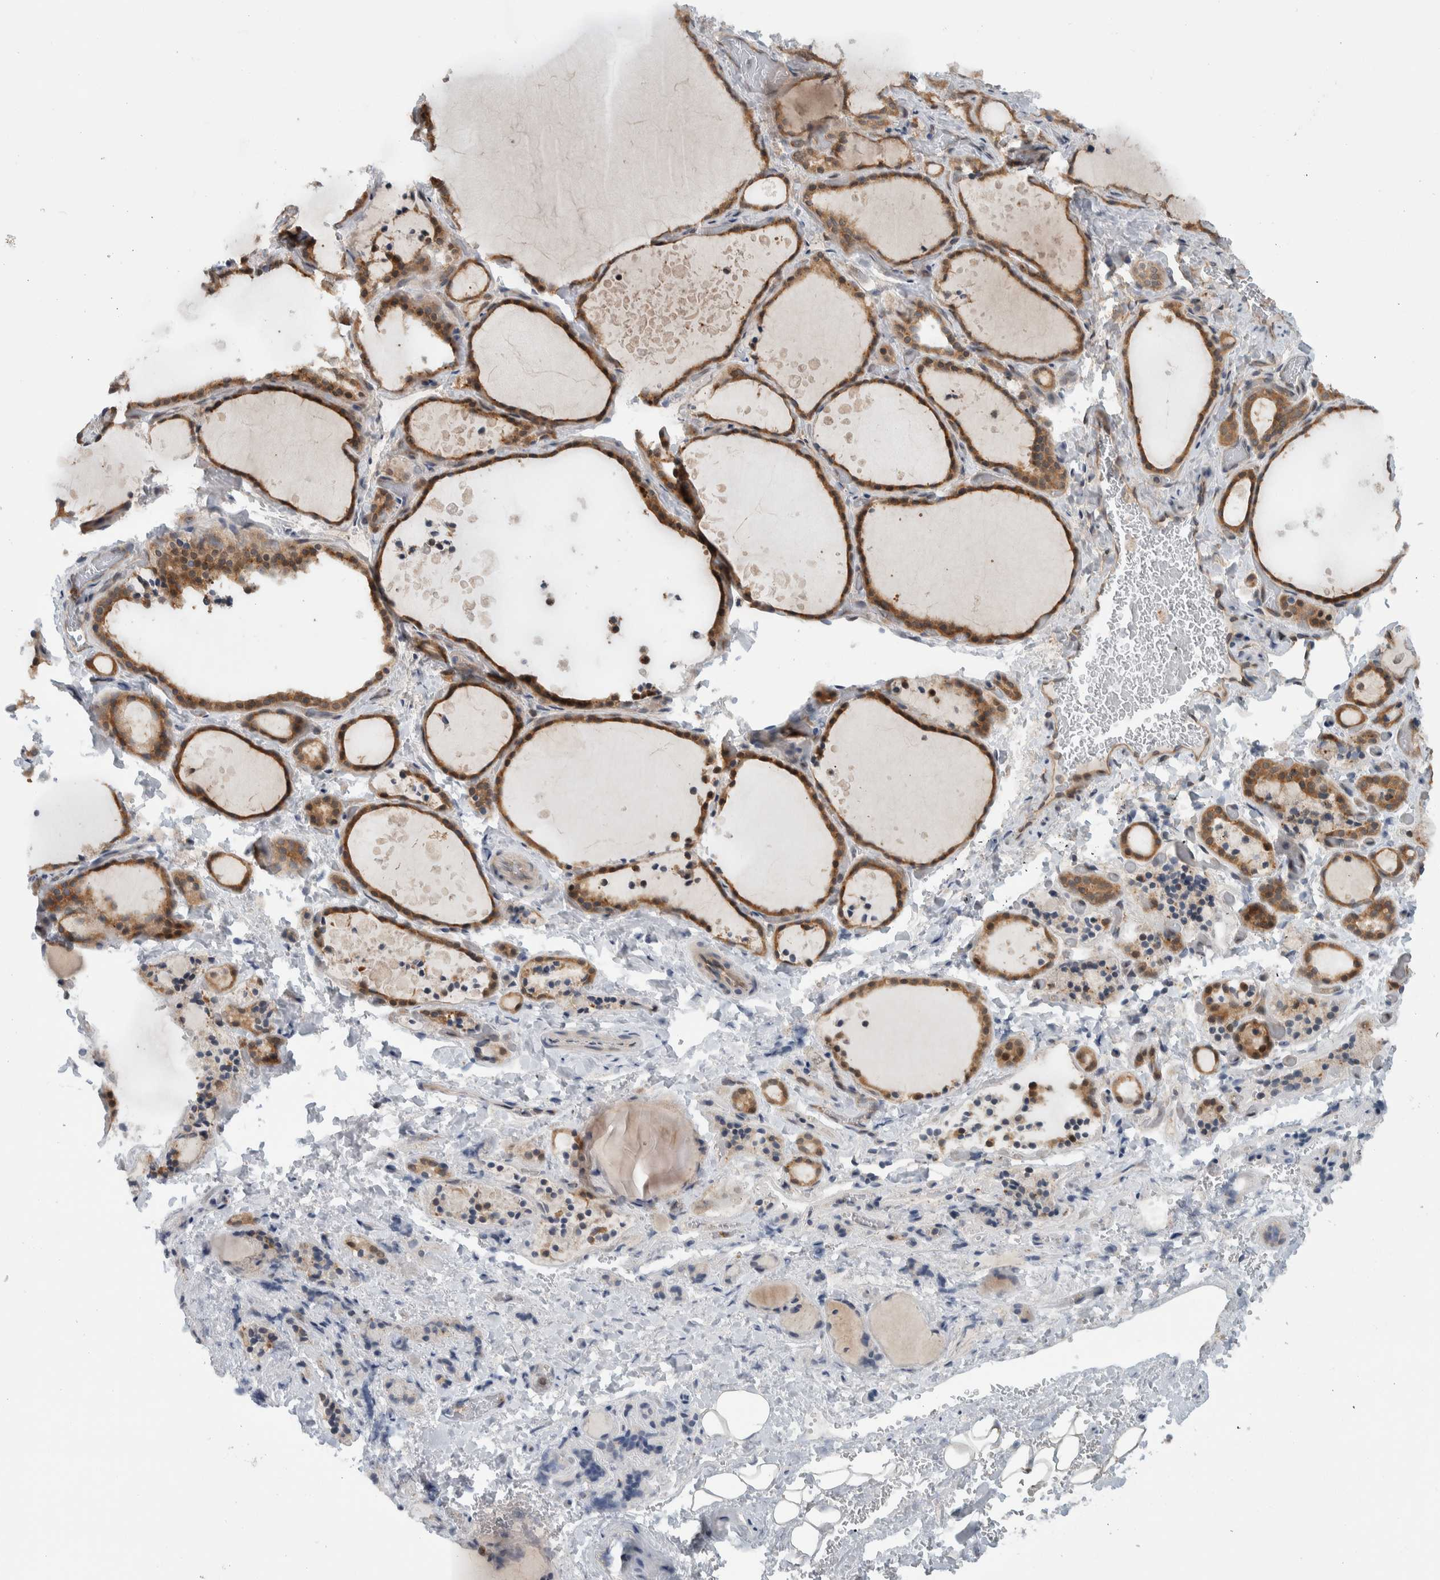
{"staining": {"intensity": "moderate", "quantity": ">75%", "location": "cytoplasmic/membranous"}, "tissue": "thyroid gland", "cell_type": "Glandular cells", "image_type": "normal", "snomed": [{"axis": "morphology", "description": "Normal tissue, NOS"}, {"axis": "topography", "description": "Thyroid gland"}], "caption": "Moderate cytoplasmic/membranous protein expression is present in approximately >75% of glandular cells in thyroid gland. The staining was performed using DAB to visualize the protein expression in brown, while the nuclei were stained in blue with hematoxylin (Magnification: 20x).", "gene": "CCDC43", "patient": {"sex": "female", "age": 44}}